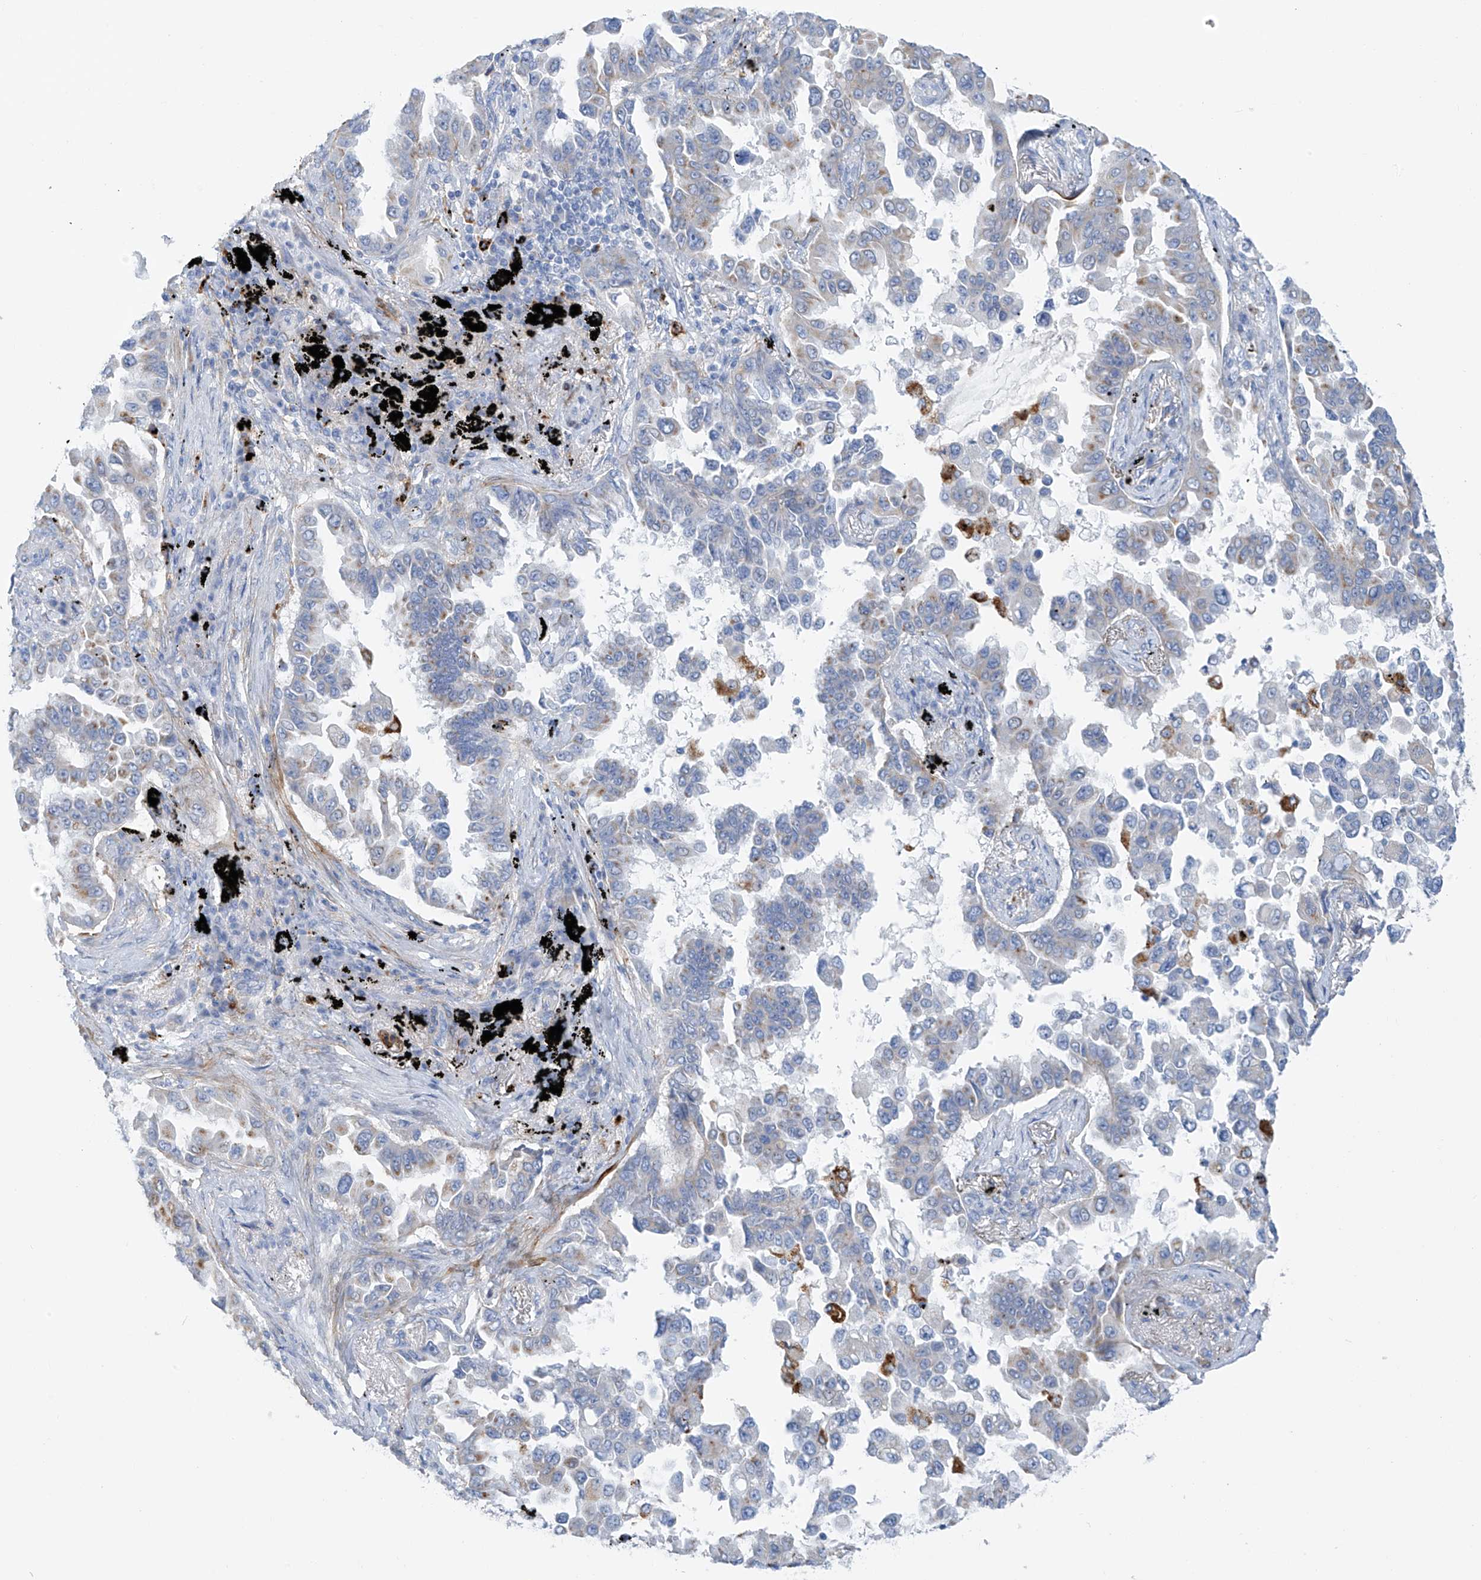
{"staining": {"intensity": "moderate", "quantity": "<25%", "location": "cytoplasmic/membranous"}, "tissue": "lung cancer", "cell_type": "Tumor cells", "image_type": "cancer", "snomed": [{"axis": "morphology", "description": "Adenocarcinoma, NOS"}, {"axis": "topography", "description": "Lung"}], "caption": "Adenocarcinoma (lung) stained with a brown dye exhibits moderate cytoplasmic/membranous positive positivity in about <25% of tumor cells.", "gene": "GLMP", "patient": {"sex": "female", "age": 67}}